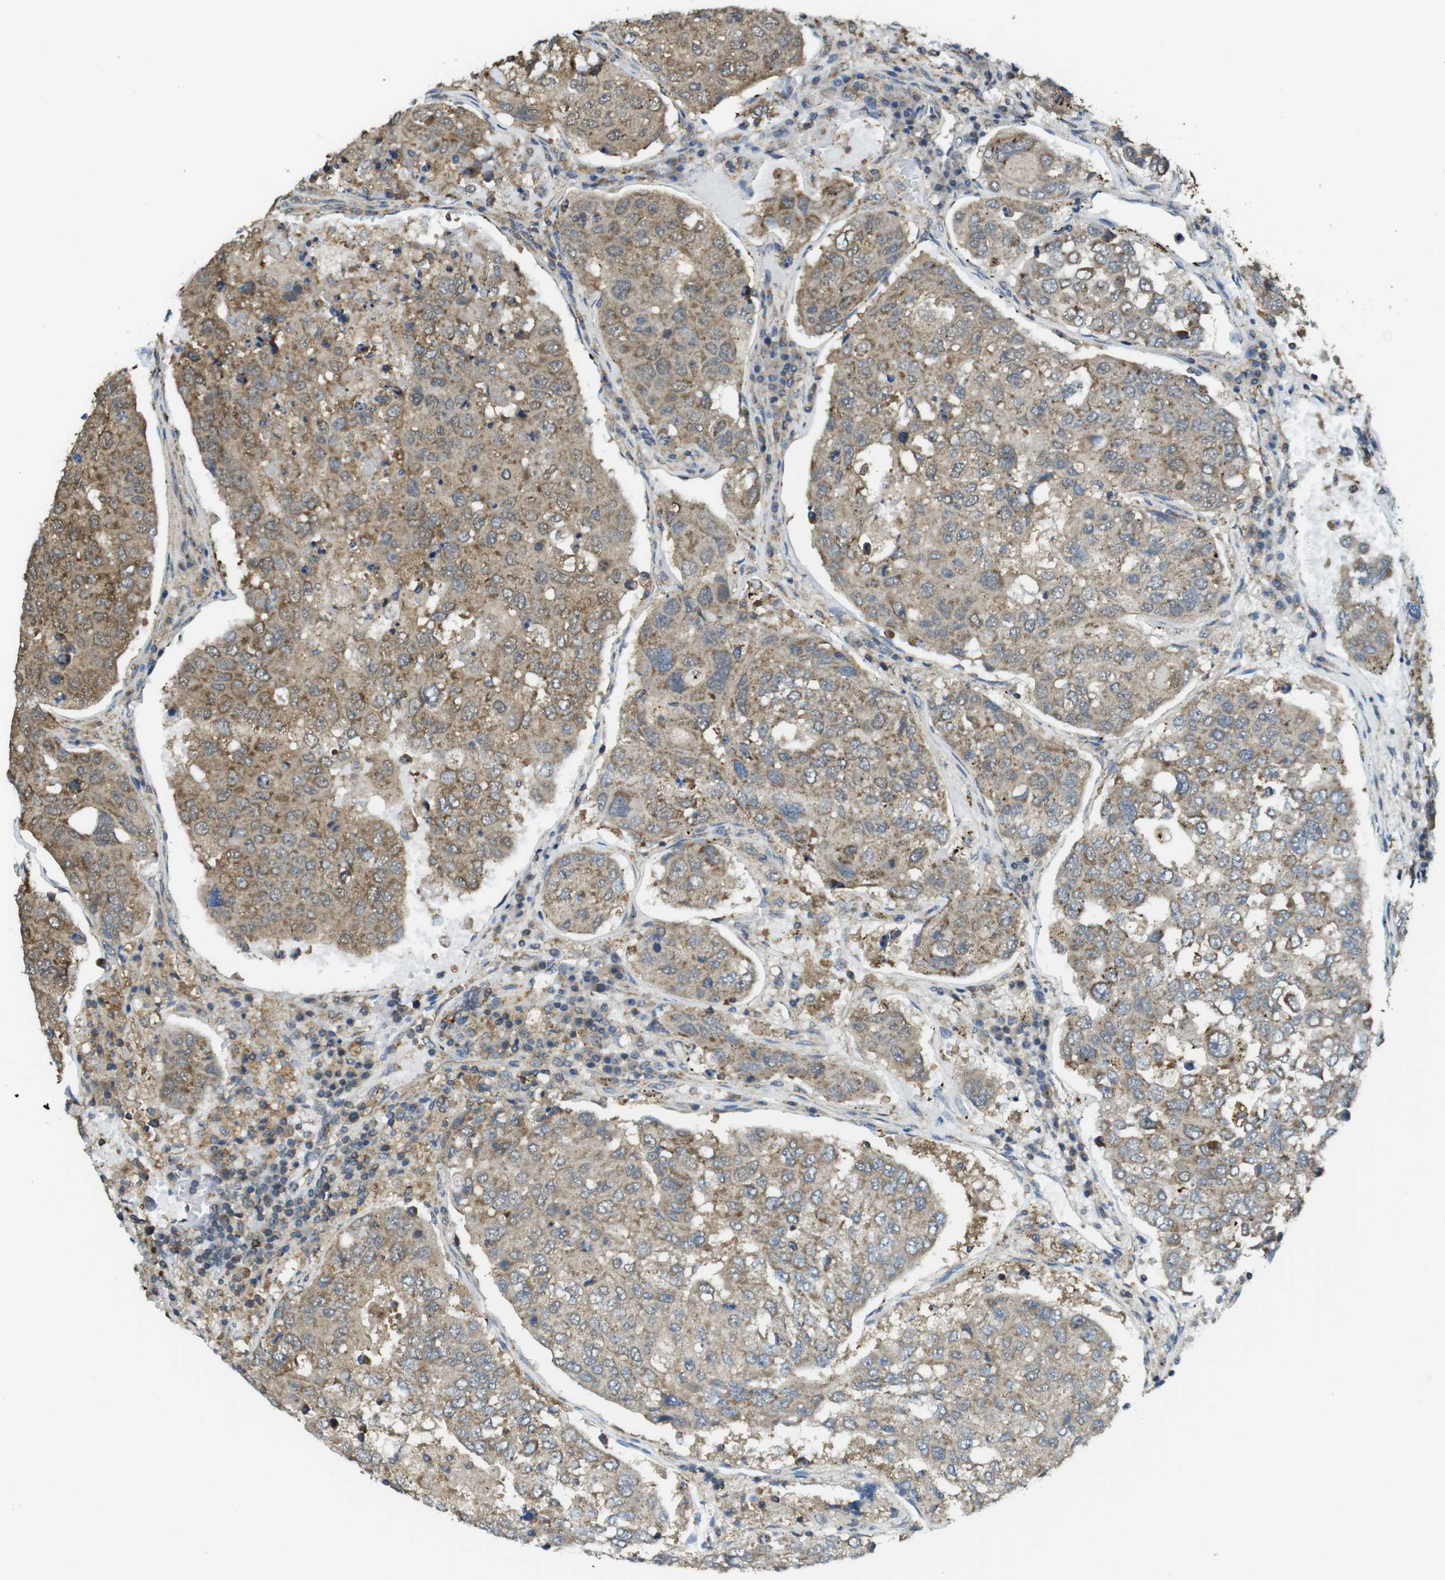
{"staining": {"intensity": "moderate", "quantity": ">75%", "location": "cytoplasmic/membranous"}, "tissue": "urothelial cancer", "cell_type": "Tumor cells", "image_type": "cancer", "snomed": [{"axis": "morphology", "description": "Urothelial carcinoma, High grade"}, {"axis": "topography", "description": "Lymph node"}, {"axis": "topography", "description": "Urinary bladder"}], "caption": "Approximately >75% of tumor cells in human urothelial cancer display moderate cytoplasmic/membranous protein staining as visualized by brown immunohistochemical staining.", "gene": "BRI3BP", "patient": {"sex": "male", "age": 51}}